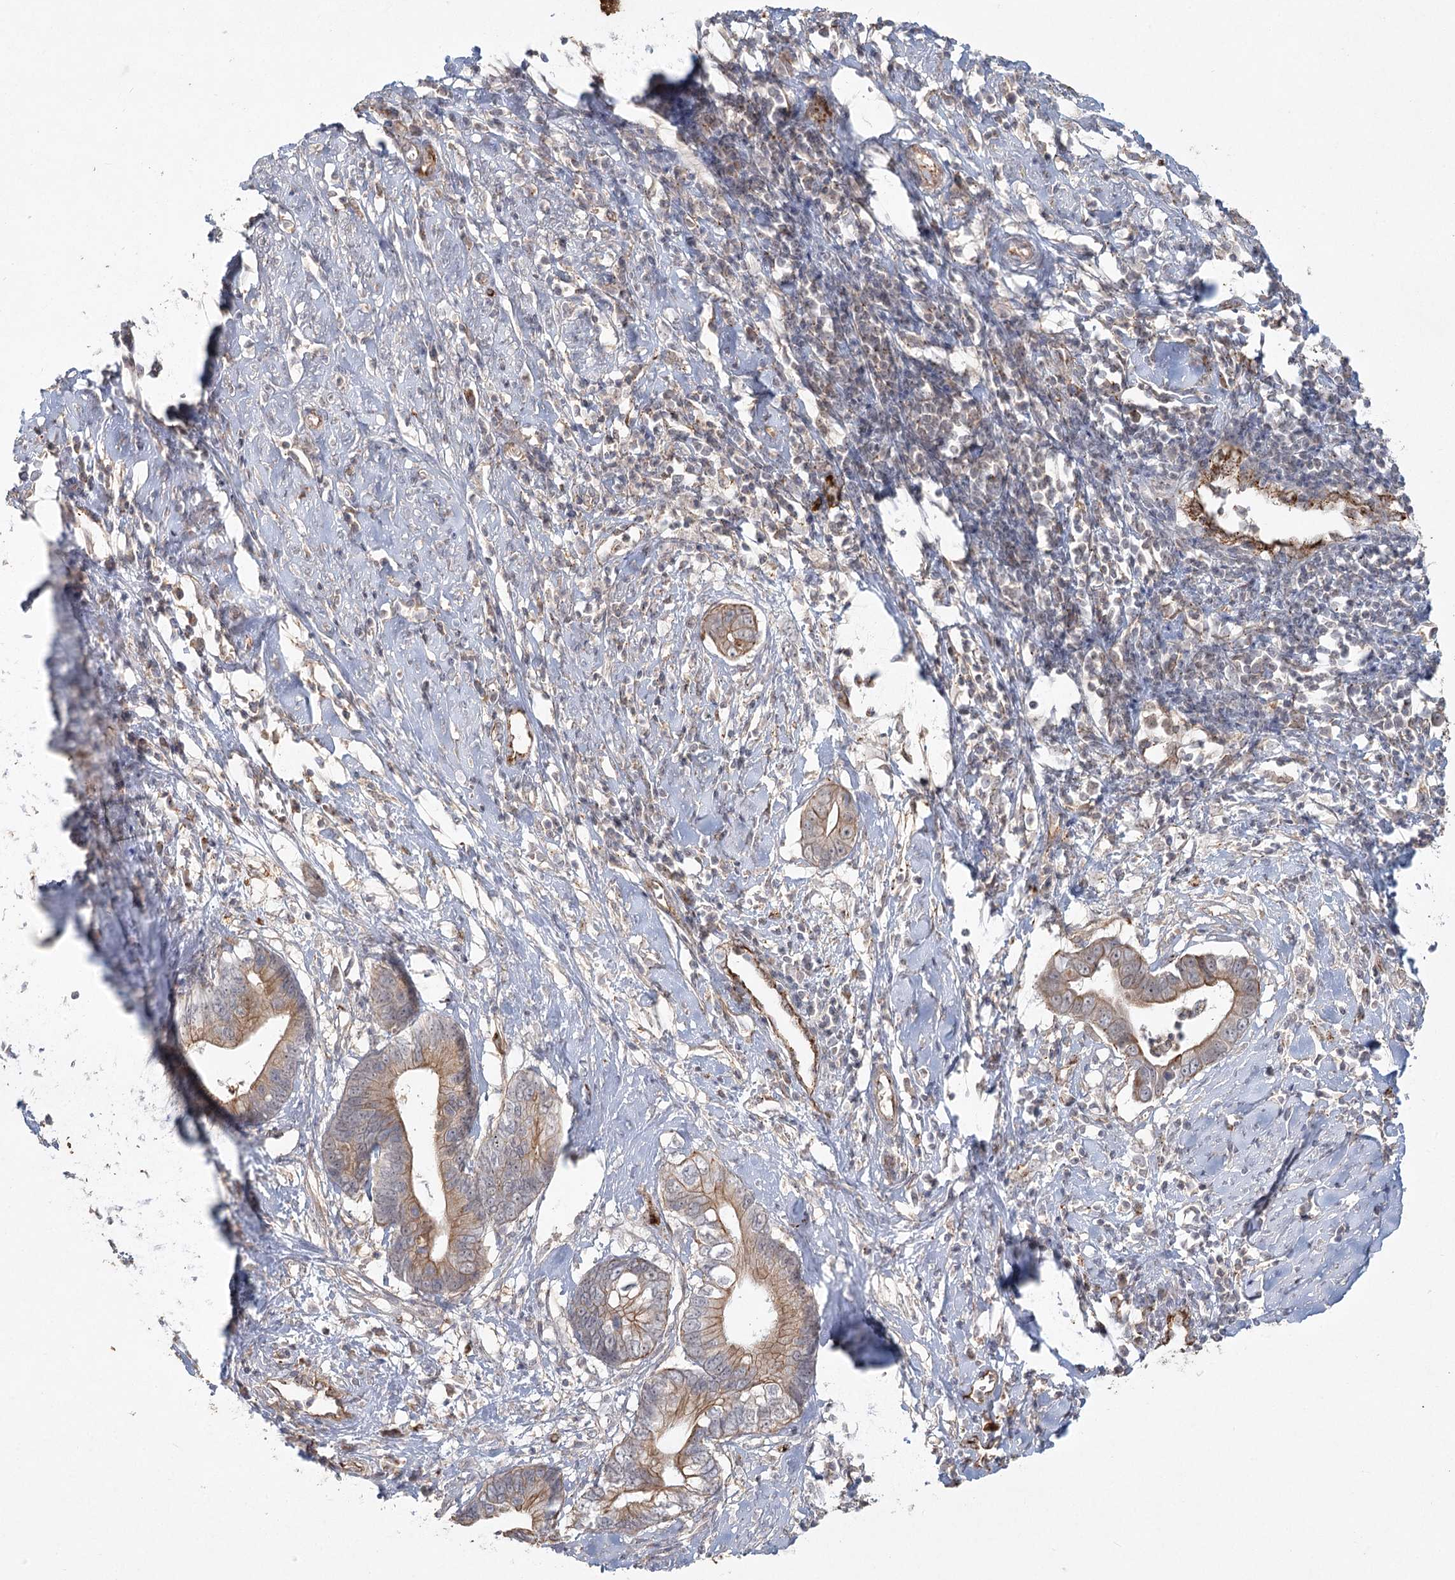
{"staining": {"intensity": "weak", "quantity": ">75%", "location": "cytoplasmic/membranous"}, "tissue": "cervical cancer", "cell_type": "Tumor cells", "image_type": "cancer", "snomed": [{"axis": "morphology", "description": "Adenocarcinoma, NOS"}, {"axis": "topography", "description": "Cervix"}], "caption": "Protein staining of cervical cancer (adenocarcinoma) tissue demonstrates weak cytoplasmic/membranous staining in about >75% of tumor cells. (DAB = brown stain, brightfield microscopy at high magnification).", "gene": "KBTBD4", "patient": {"sex": "female", "age": 44}}